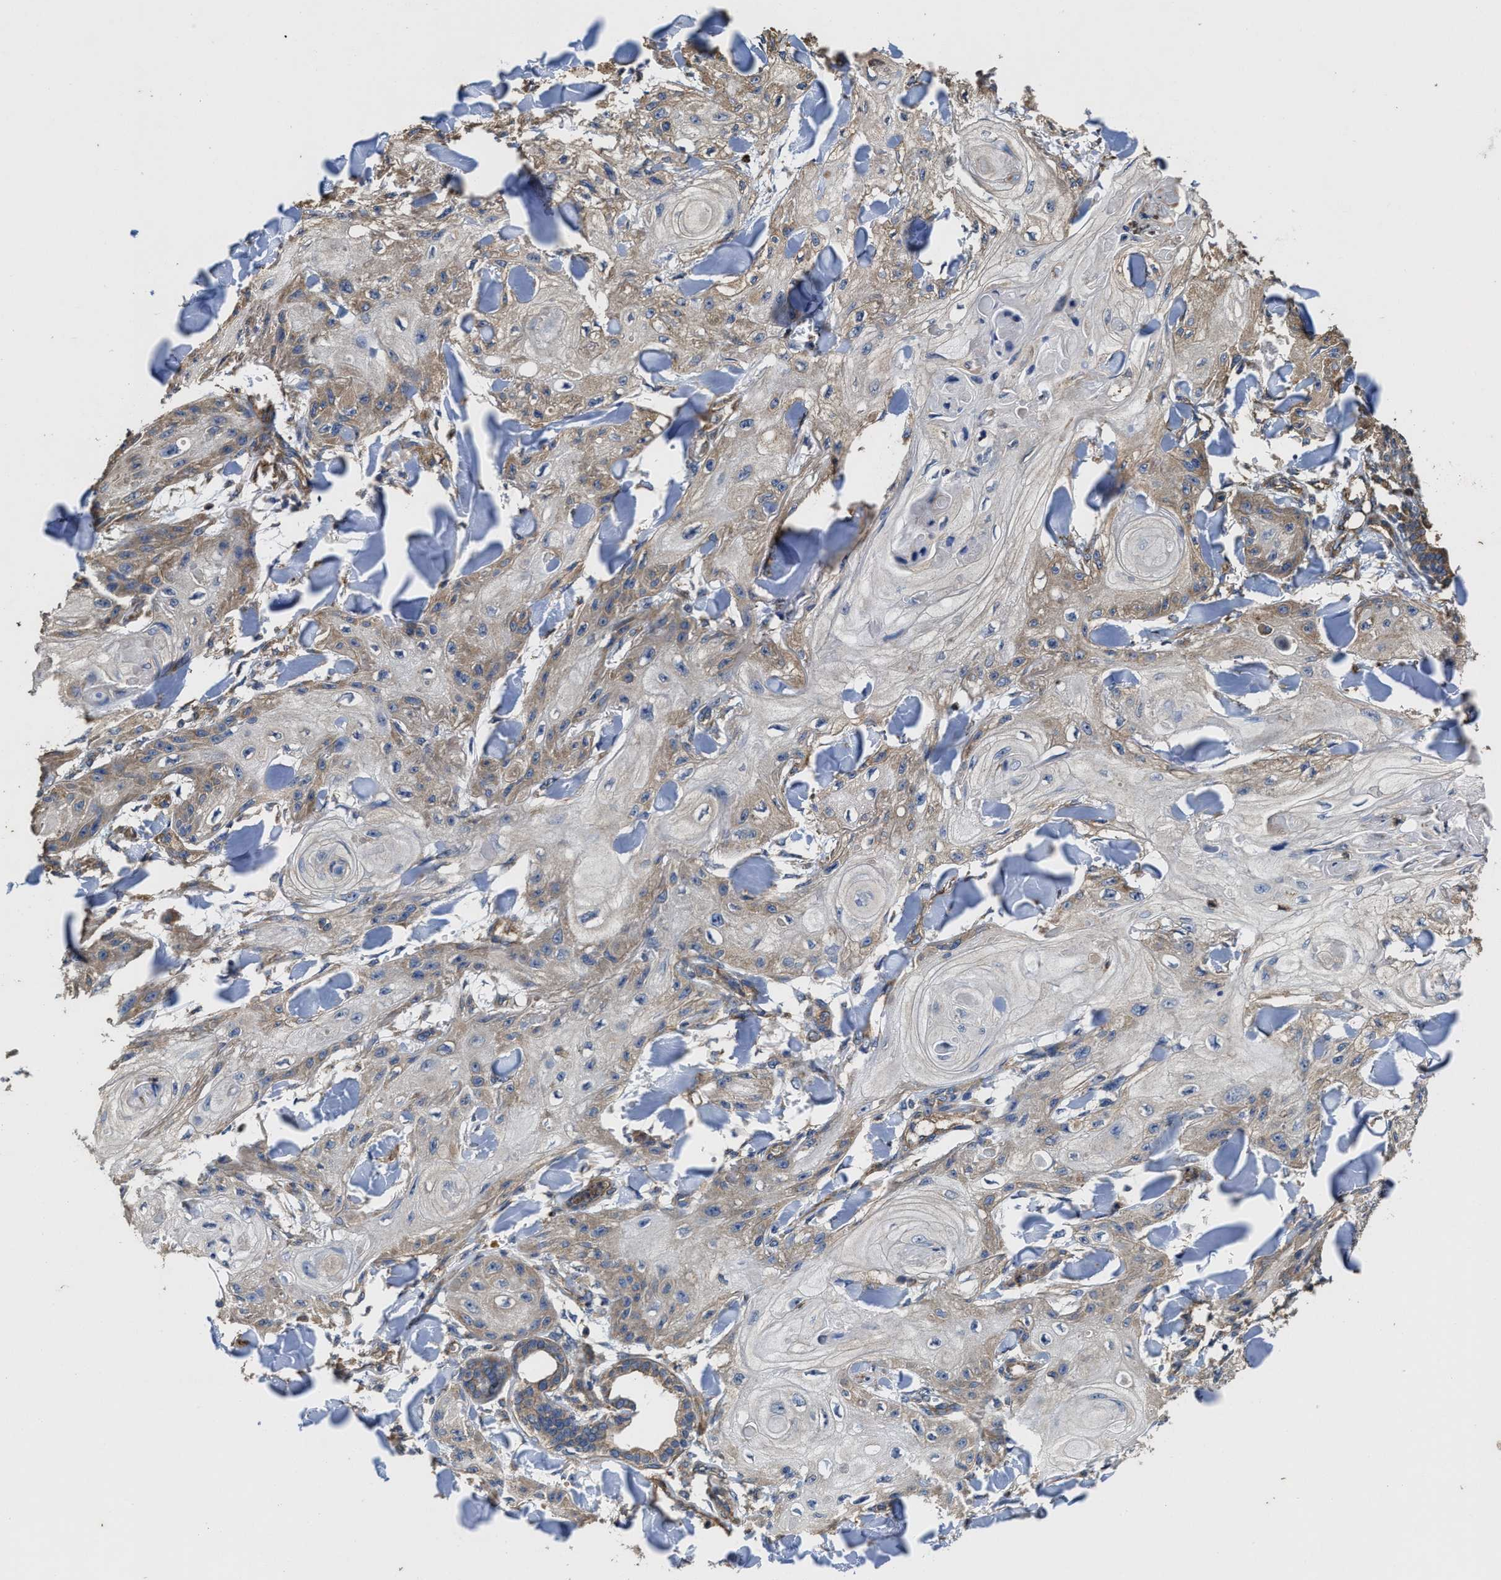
{"staining": {"intensity": "weak", "quantity": "25%-75%", "location": "cytoplasmic/membranous"}, "tissue": "skin cancer", "cell_type": "Tumor cells", "image_type": "cancer", "snomed": [{"axis": "morphology", "description": "Squamous cell carcinoma, NOS"}, {"axis": "topography", "description": "Skin"}], "caption": "Immunohistochemistry (IHC) micrograph of human skin squamous cell carcinoma stained for a protein (brown), which exhibits low levels of weak cytoplasmic/membranous positivity in approximately 25%-75% of tumor cells.", "gene": "SFXN4", "patient": {"sex": "male", "age": 74}}